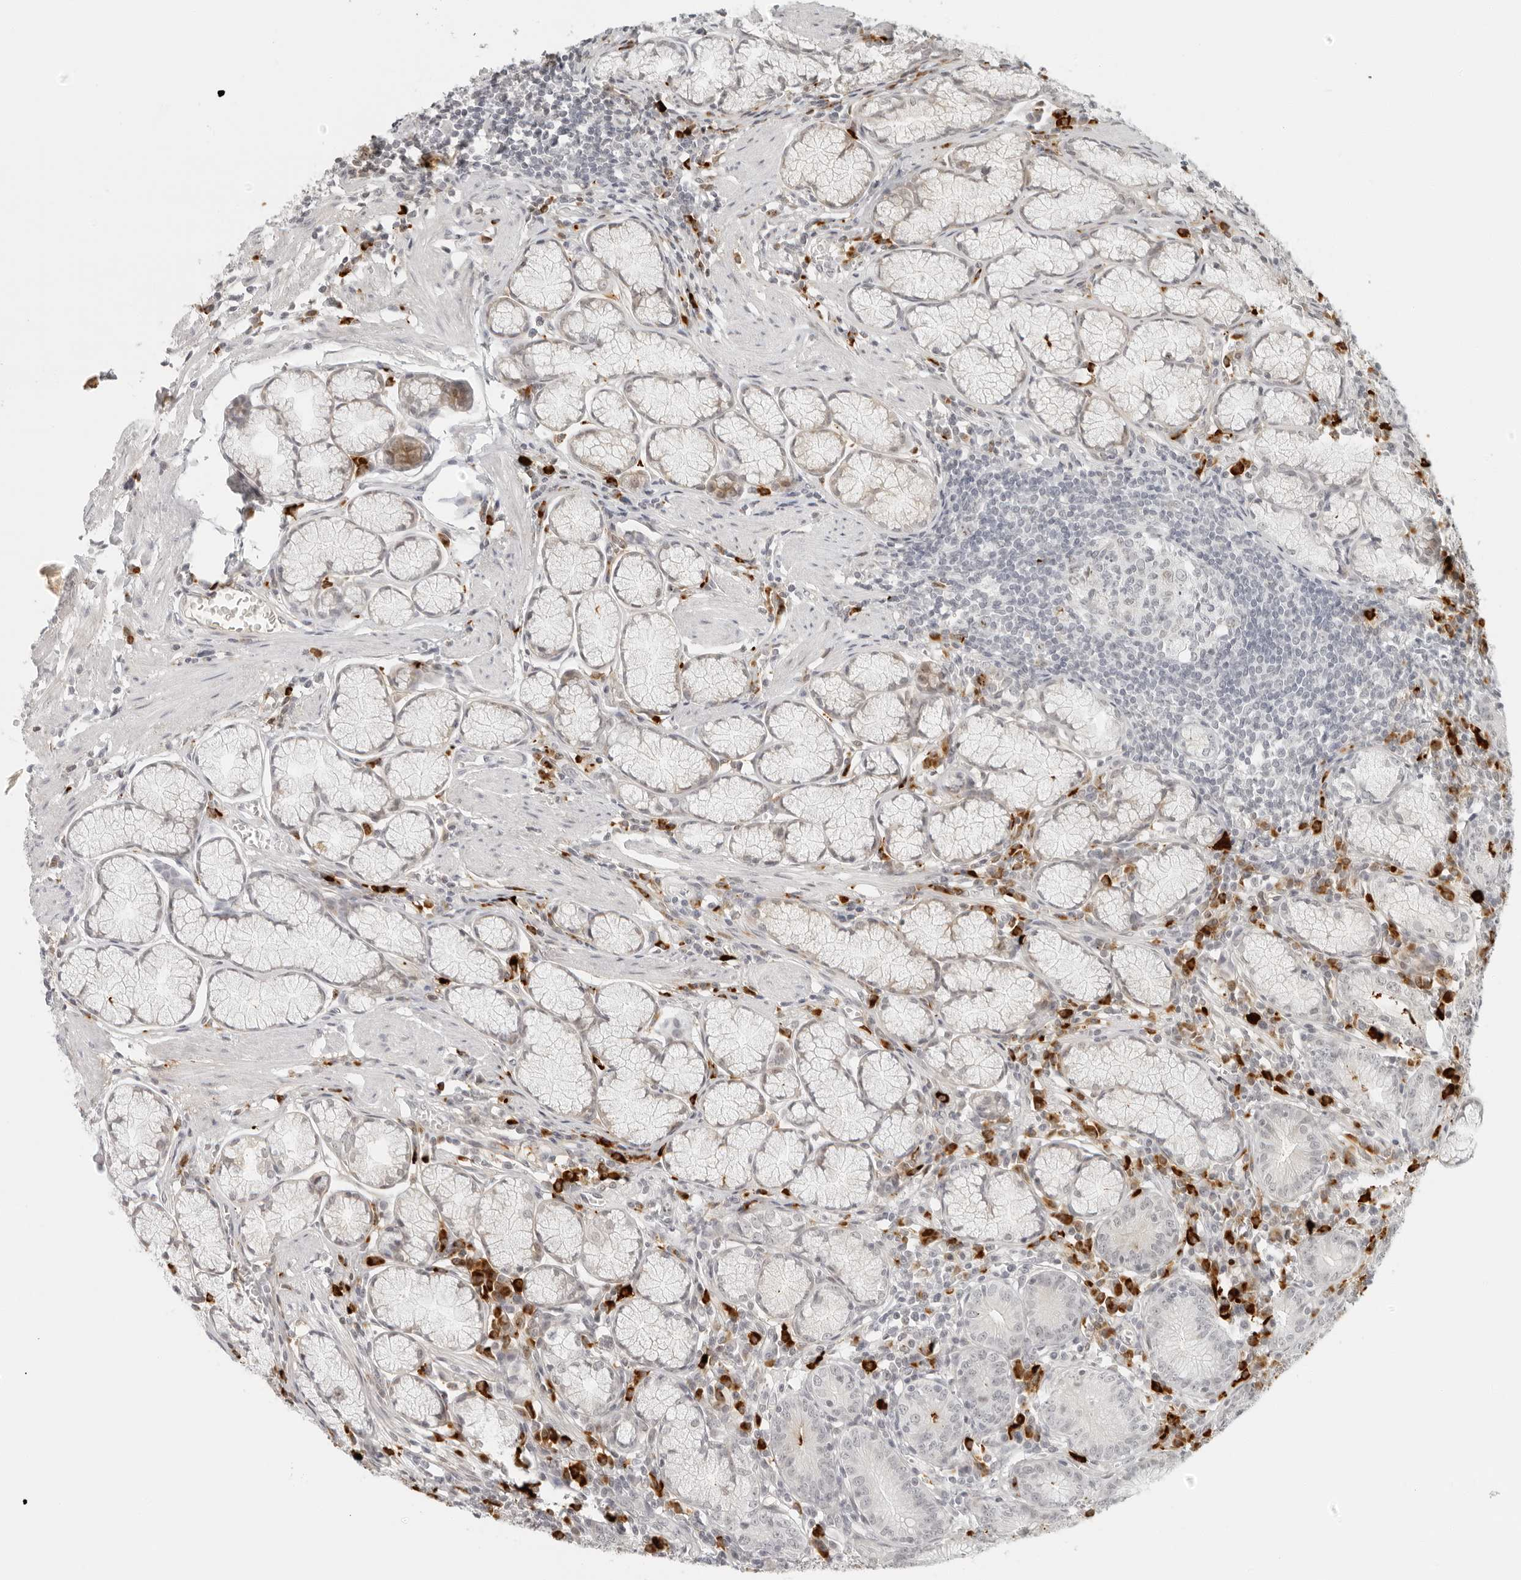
{"staining": {"intensity": "weak", "quantity": "<25%", "location": "nuclear"}, "tissue": "stomach", "cell_type": "Glandular cells", "image_type": "normal", "snomed": [{"axis": "morphology", "description": "Normal tissue, NOS"}, {"axis": "topography", "description": "Stomach"}], "caption": "Stomach was stained to show a protein in brown. There is no significant staining in glandular cells. Nuclei are stained in blue.", "gene": "ZNF678", "patient": {"sex": "male", "age": 55}}